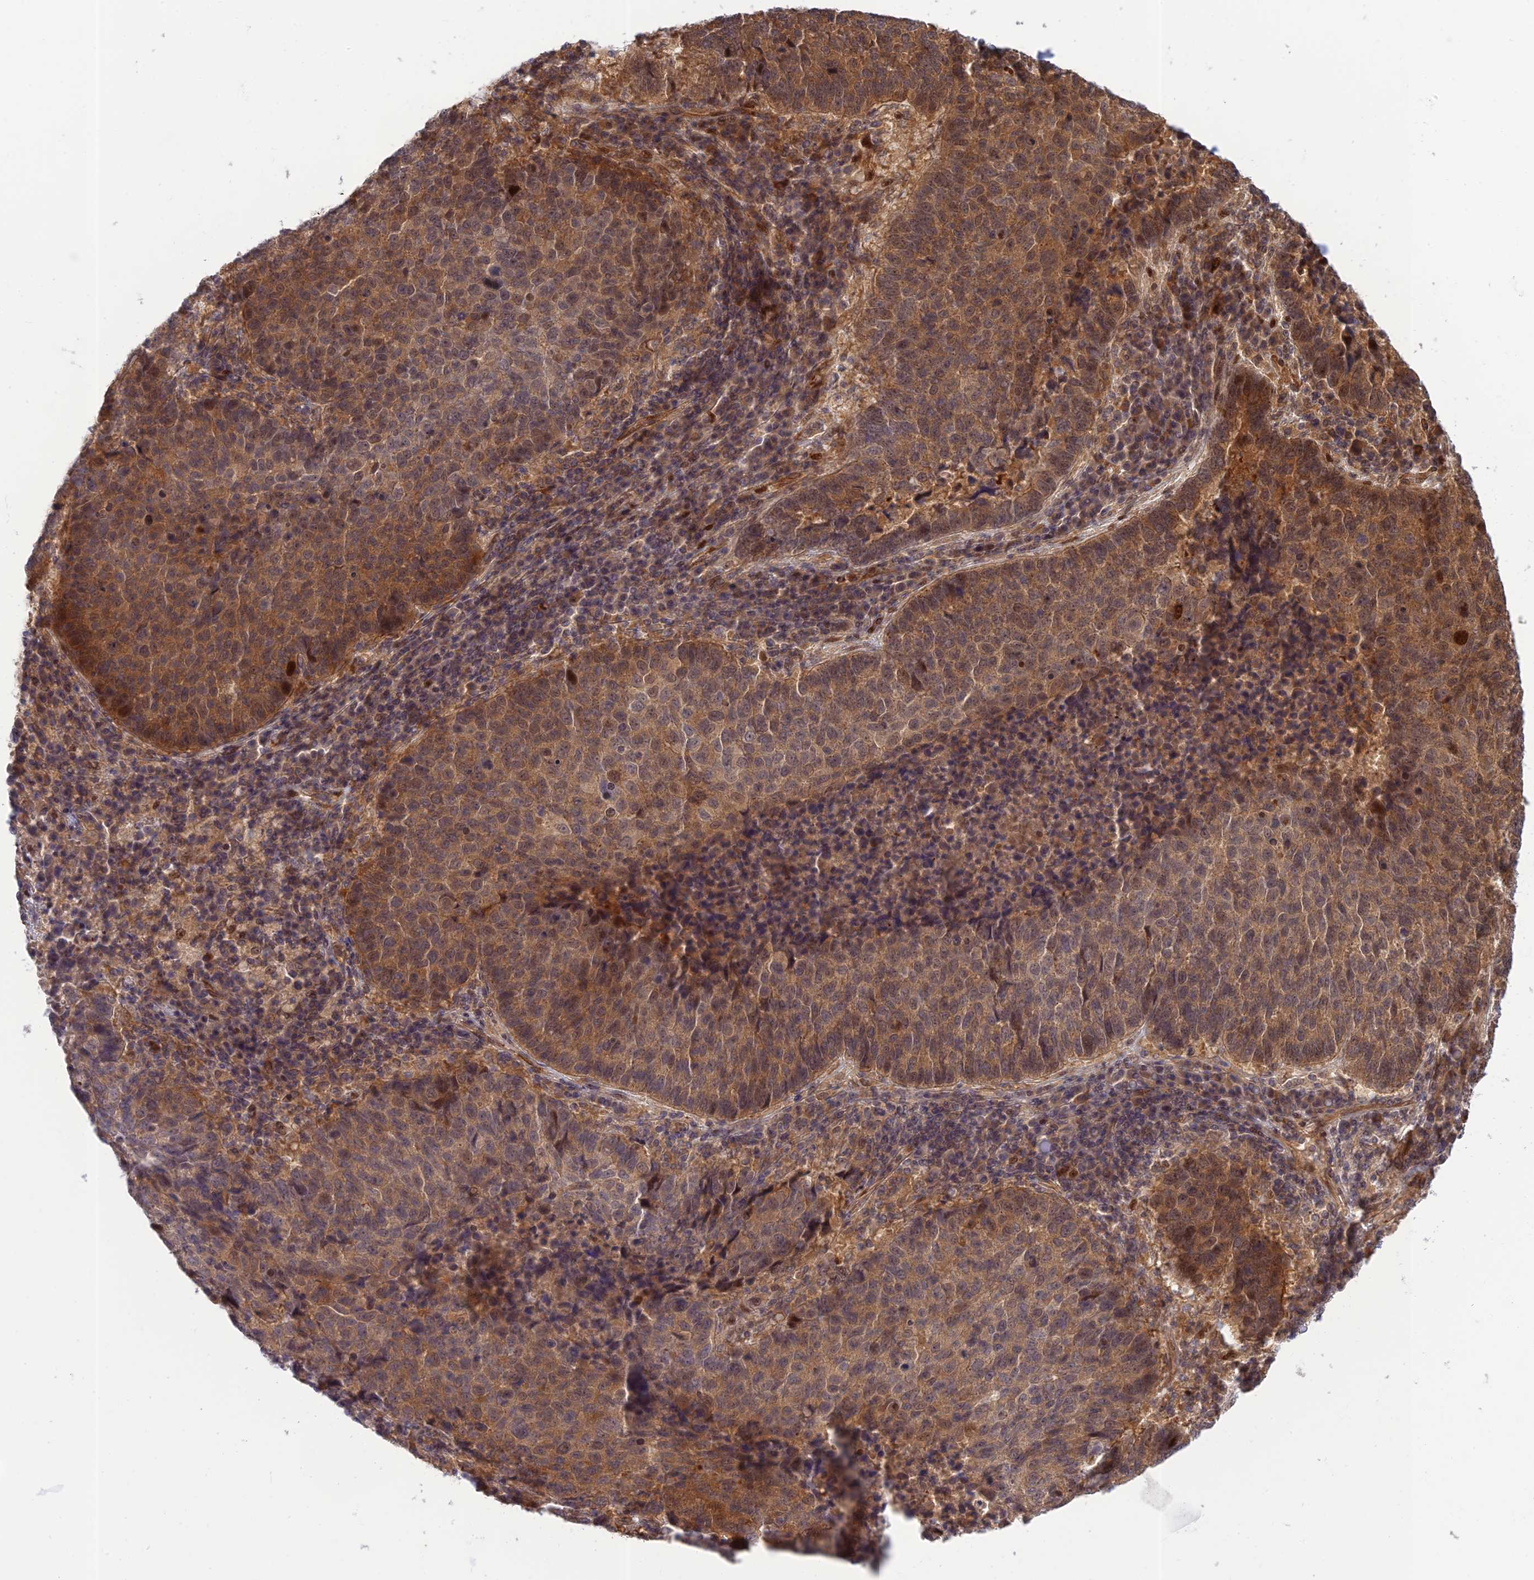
{"staining": {"intensity": "moderate", "quantity": ">75%", "location": "cytoplasmic/membranous,nuclear"}, "tissue": "lung cancer", "cell_type": "Tumor cells", "image_type": "cancer", "snomed": [{"axis": "morphology", "description": "Squamous cell carcinoma, NOS"}, {"axis": "topography", "description": "Lung"}], "caption": "DAB immunohistochemical staining of lung cancer (squamous cell carcinoma) reveals moderate cytoplasmic/membranous and nuclear protein expression in approximately >75% of tumor cells. Immunohistochemistry (ihc) stains the protein in brown and the nuclei are stained blue.", "gene": "ZNF584", "patient": {"sex": "male", "age": 73}}